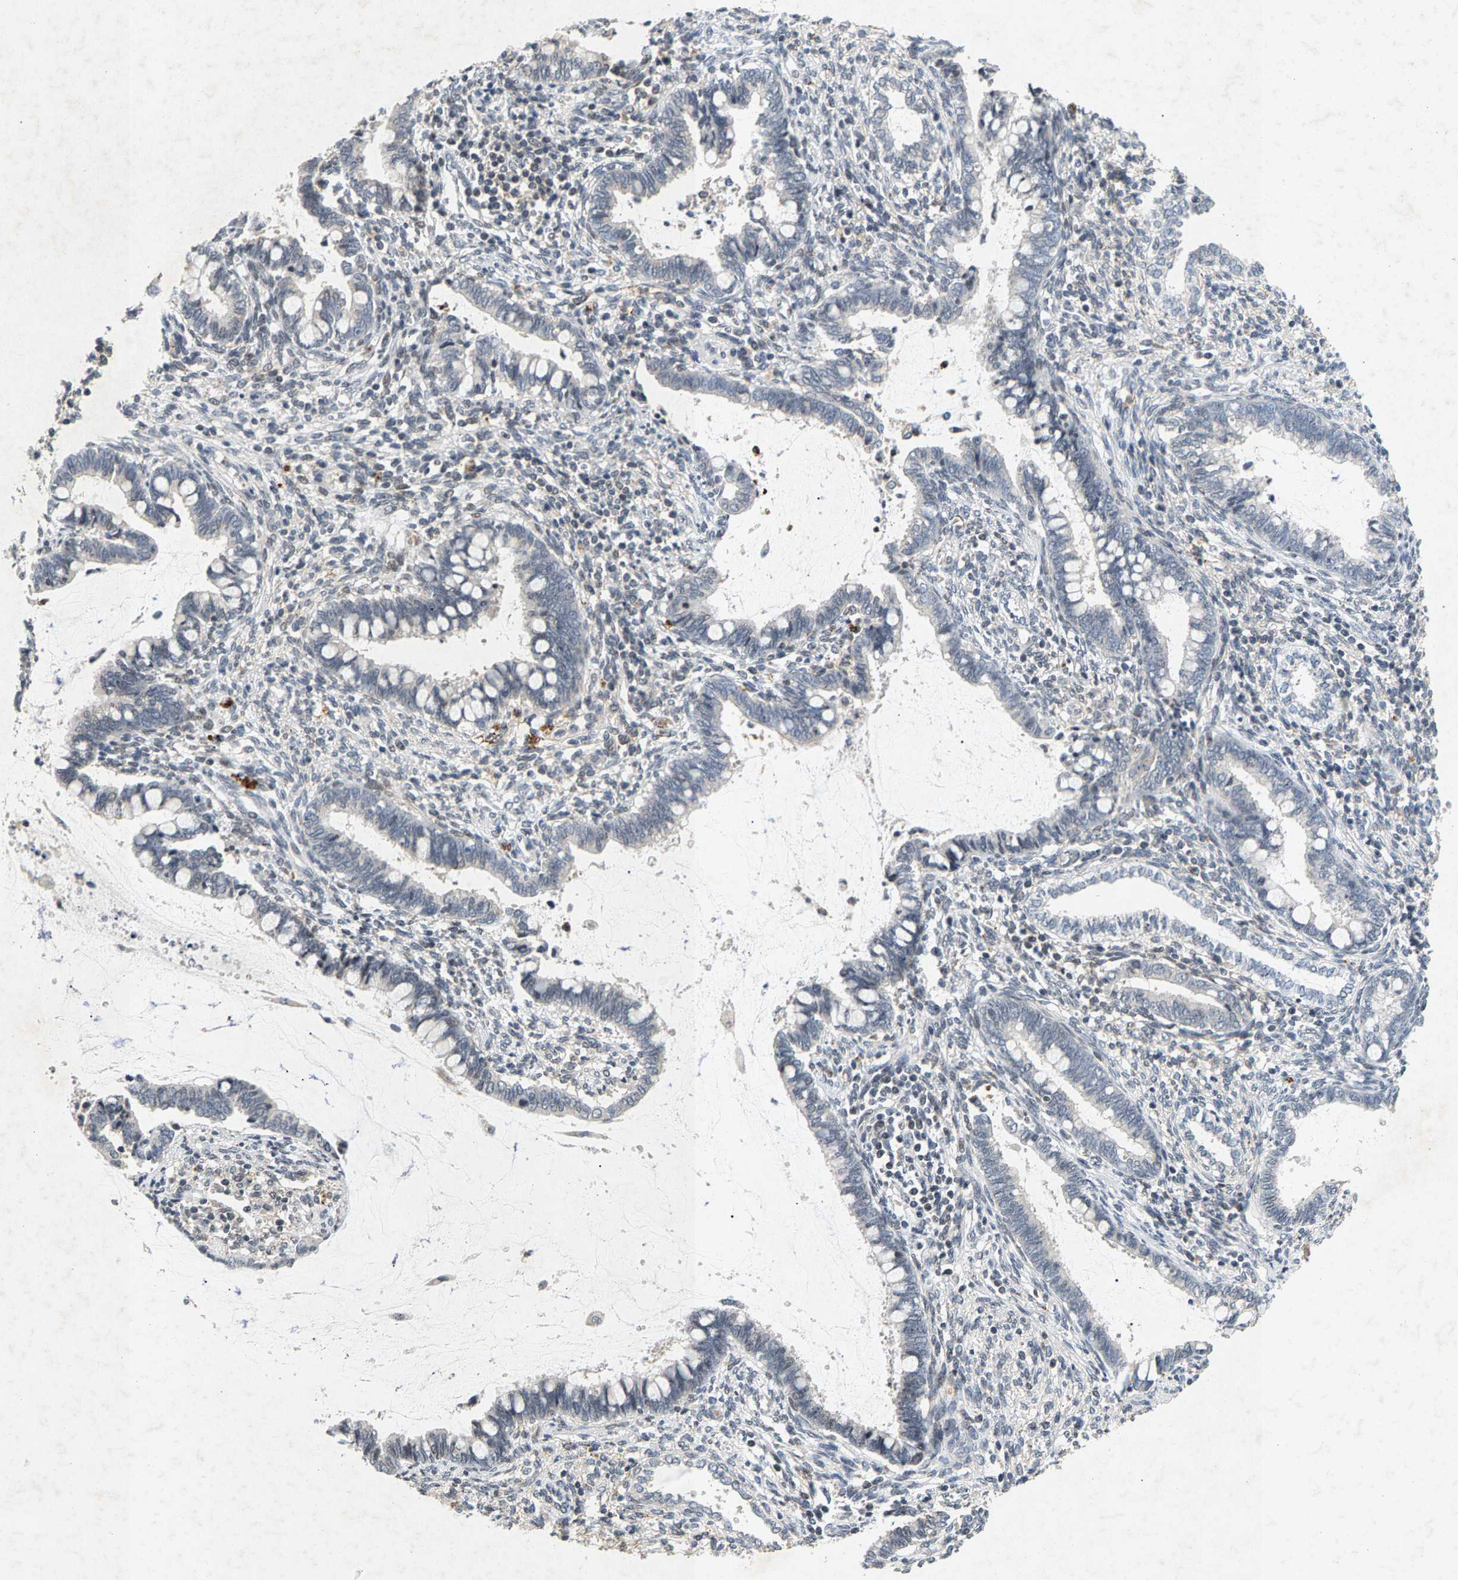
{"staining": {"intensity": "negative", "quantity": "none", "location": "none"}, "tissue": "cervical cancer", "cell_type": "Tumor cells", "image_type": "cancer", "snomed": [{"axis": "morphology", "description": "Adenocarcinoma, NOS"}, {"axis": "topography", "description": "Cervix"}], "caption": "Immunohistochemistry micrograph of cervical adenocarcinoma stained for a protein (brown), which reveals no staining in tumor cells. Nuclei are stained in blue.", "gene": "ZPR1", "patient": {"sex": "female", "age": 44}}